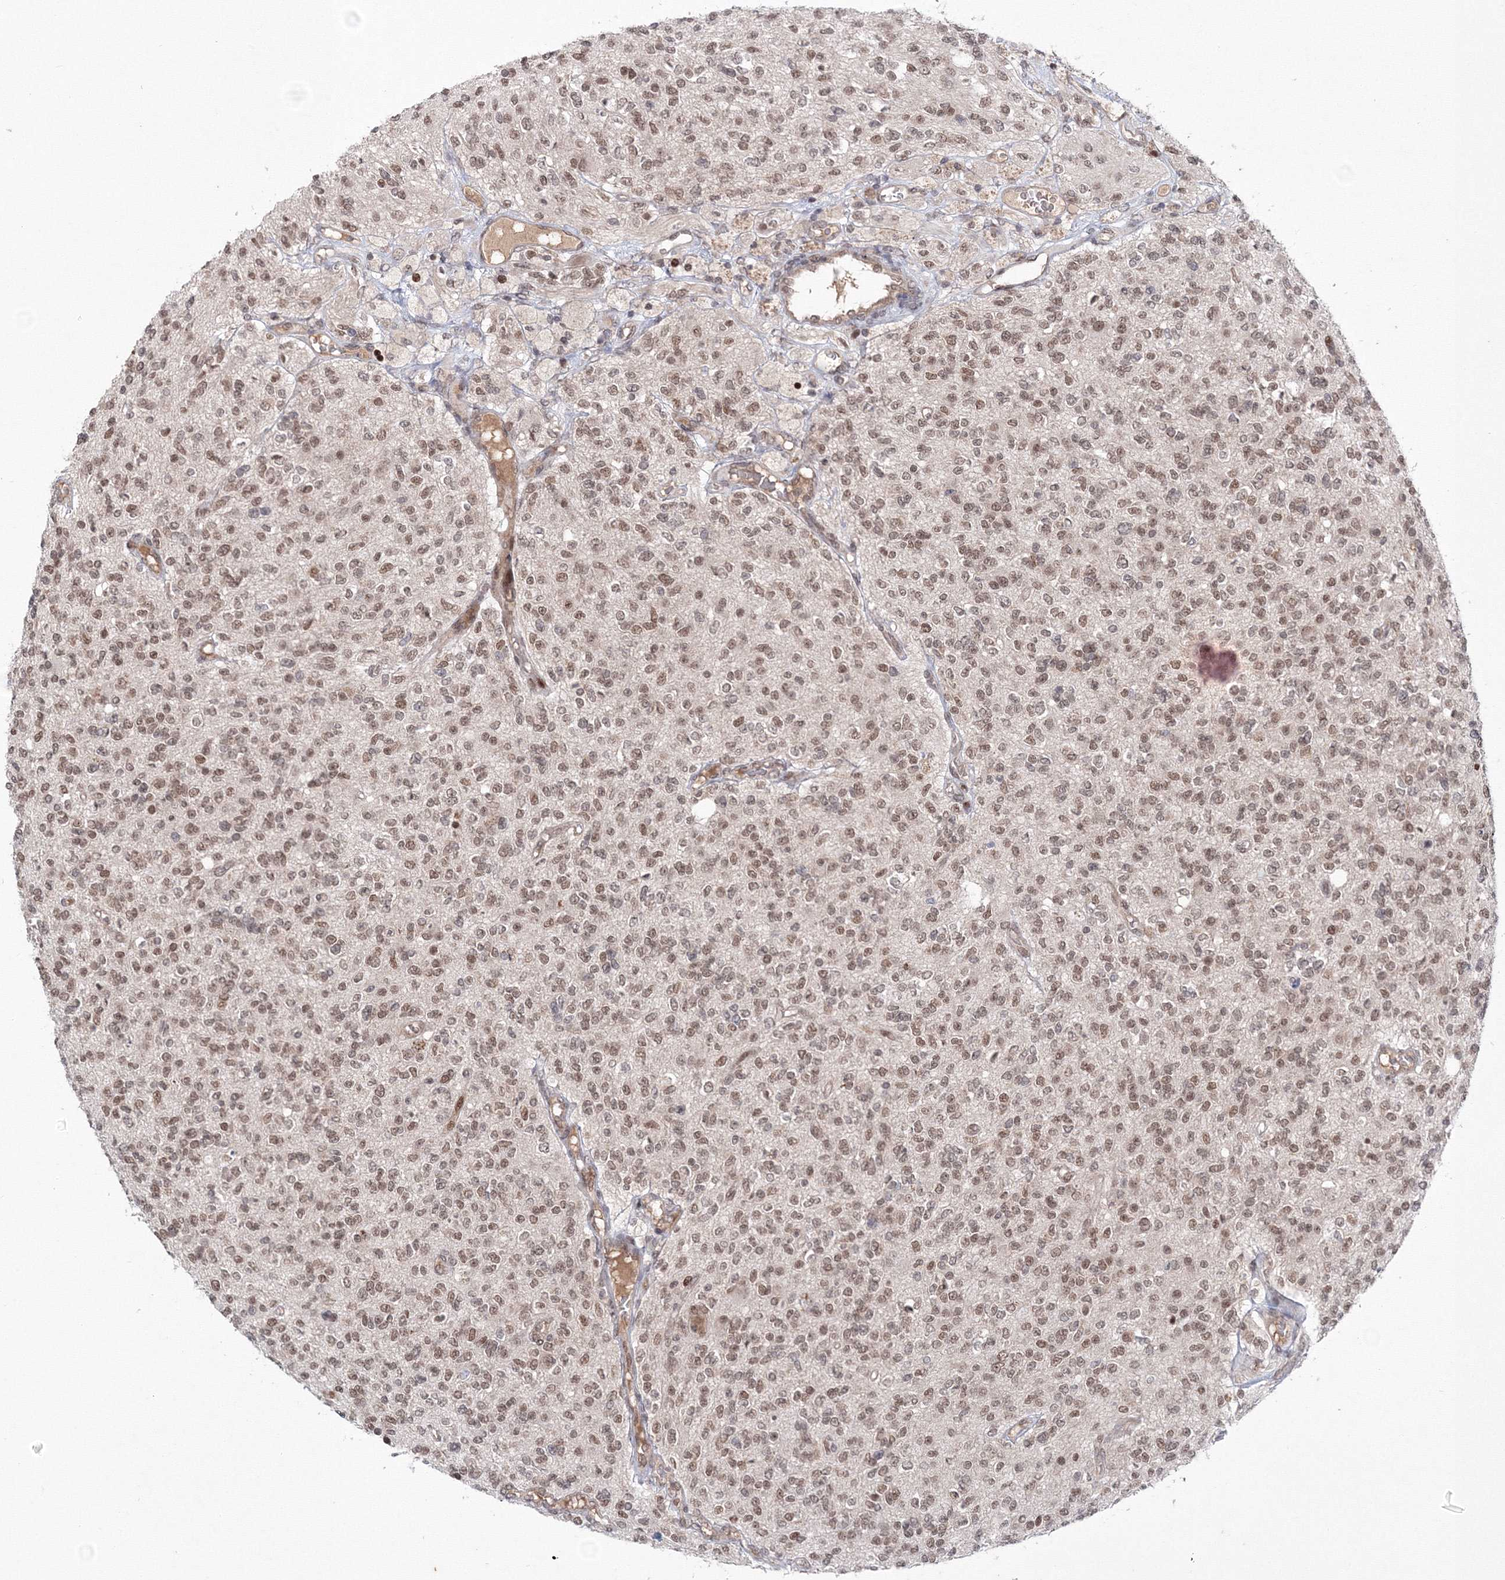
{"staining": {"intensity": "weak", "quantity": ">75%", "location": "nuclear"}, "tissue": "glioma", "cell_type": "Tumor cells", "image_type": "cancer", "snomed": [{"axis": "morphology", "description": "Glioma, malignant, High grade"}, {"axis": "topography", "description": "Brain"}], "caption": "Protein staining exhibits weak nuclear staining in about >75% of tumor cells in malignant high-grade glioma. The staining is performed using DAB brown chromogen to label protein expression. The nuclei are counter-stained blue using hematoxylin.", "gene": "NOA1", "patient": {"sex": "male", "age": 34}}